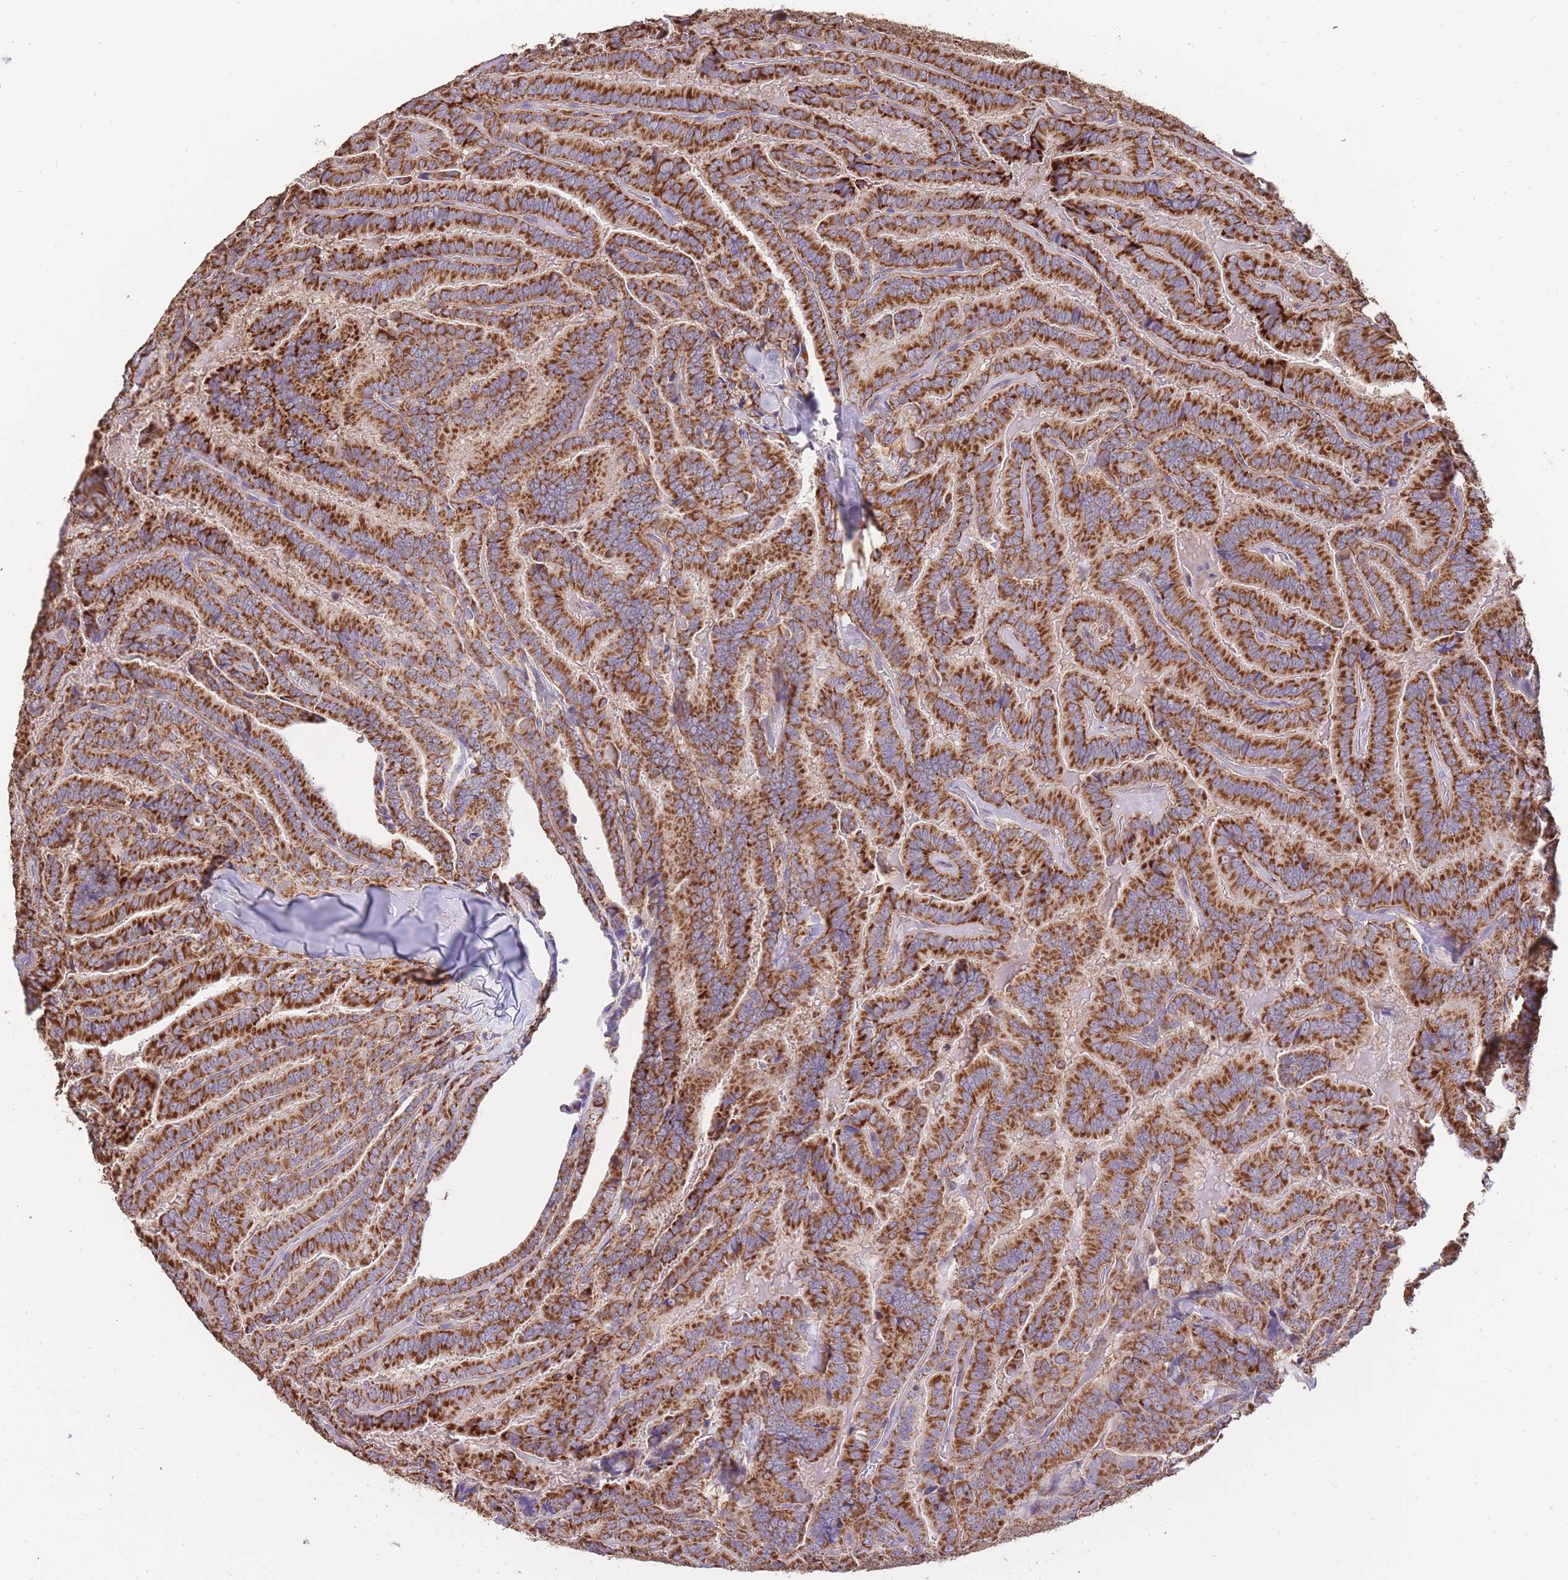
{"staining": {"intensity": "strong", "quantity": ">75%", "location": "cytoplasmic/membranous"}, "tissue": "thyroid cancer", "cell_type": "Tumor cells", "image_type": "cancer", "snomed": [{"axis": "morphology", "description": "Papillary adenocarcinoma, NOS"}, {"axis": "topography", "description": "Thyroid gland"}], "caption": "The image displays immunohistochemical staining of thyroid cancer (papillary adenocarcinoma). There is strong cytoplasmic/membranous staining is appreciated in approximately >75% of tumor cells.", "gene": "PREP", "patient": {"sex": "male", "age": 61}}